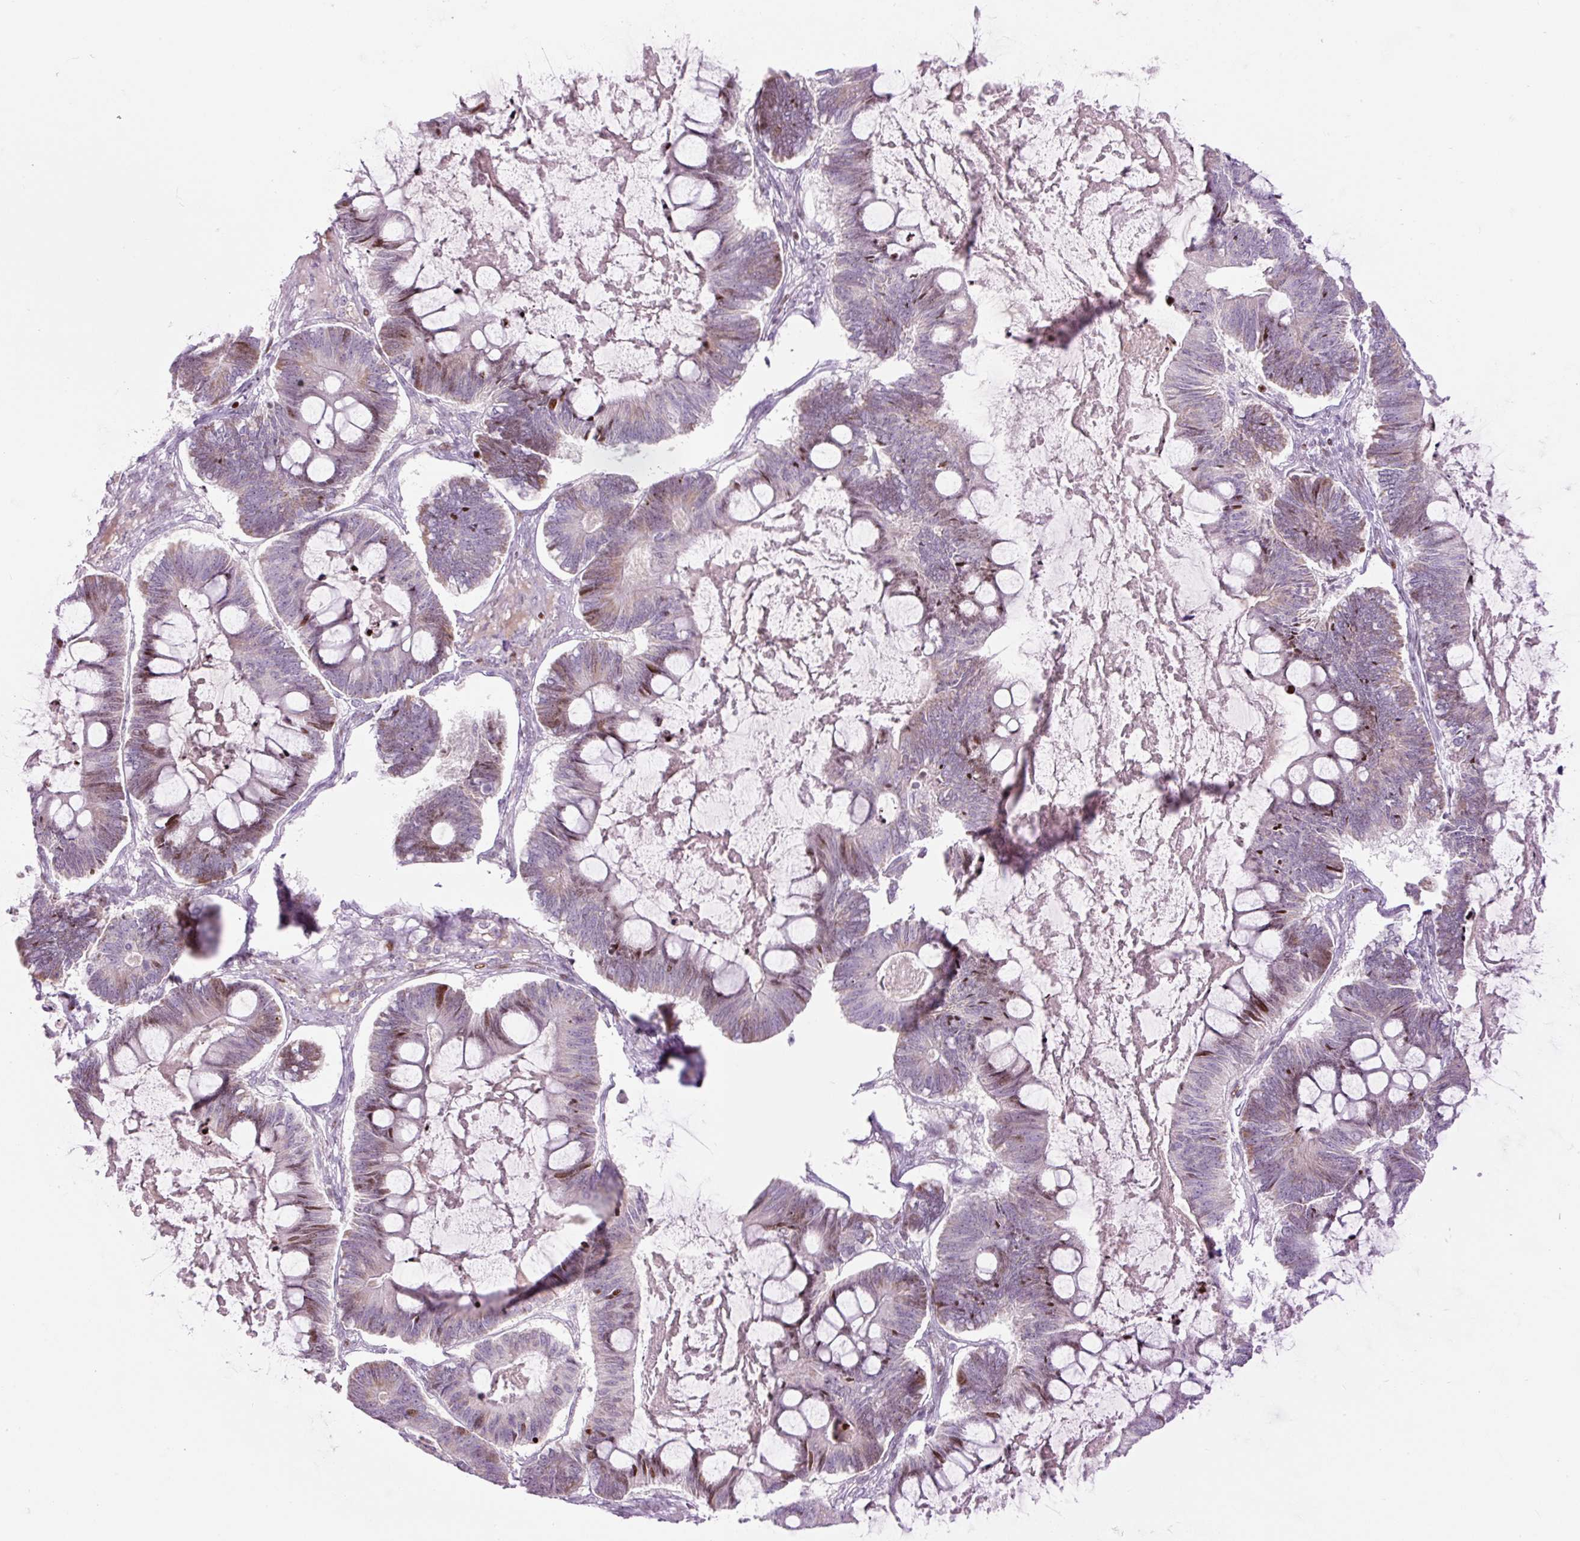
{"staining": {"intensity": "moderate", "quantity": "<25%", "location": "cytoplasmic/membranous,nuclear"}, "tissue": "ovarian cancer", "cell_type": "Tumor cells", "image_type": "cancer", "snomed": [{"axis": "morphology", "description": "Cystadenocarcinoma, mucinous, NOS"}, {"axis": "topography", "description": "Ovary"}], "caption": "An IHC micrograph of neoplastic tissue is shown. Protein staining in brown shows moderate cytoplasmic/membranous and nuclear positivity in mucinous cystadenocarcinoma (ovarian) within tumor cells. Using DAB (brown) and hematoxylin (blue) stains, captured at high magnification using brightfield microscopy.", "gene": "TMEM177", "patient": {"sex": "female", "age": 61}}